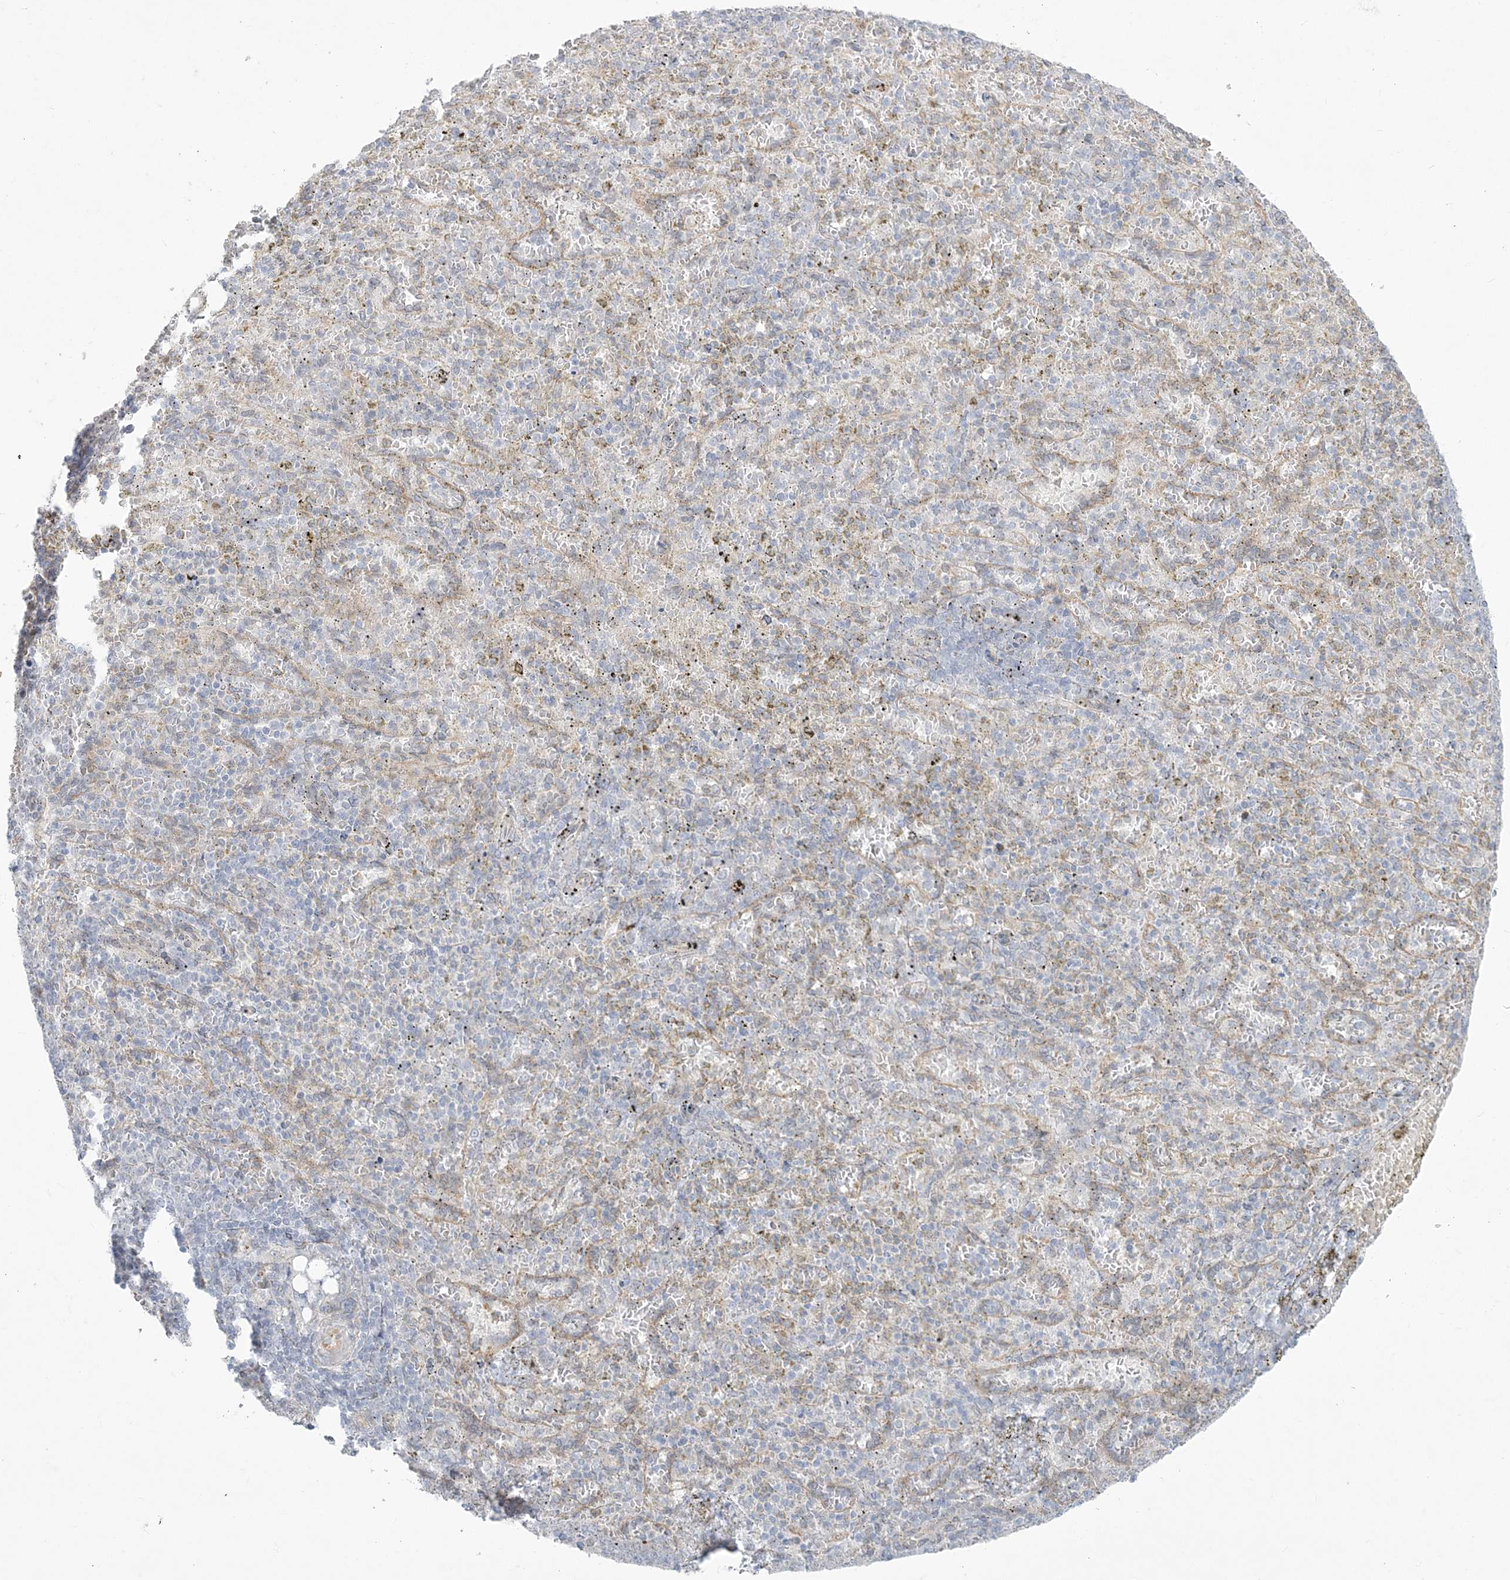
{"staining": {"intensity": "negative", "quantity": "none", "location": "none"}, "tissue": "spleen", "cell_type": "Cells in red pulp", "image_type": "normal", "snomed": [{"axis": "morphology", "description": "Normal tissue, NOS"}, {"axis": "topography", "description": "Spleen"}], "caption": "IHC of benign spleen demonstrates no expression in cells in red pulp. (DAB IHC with hematoxylin counter stain).", "gene": "ZC3H6", "patient": {"sex": "female", "age": 74}}